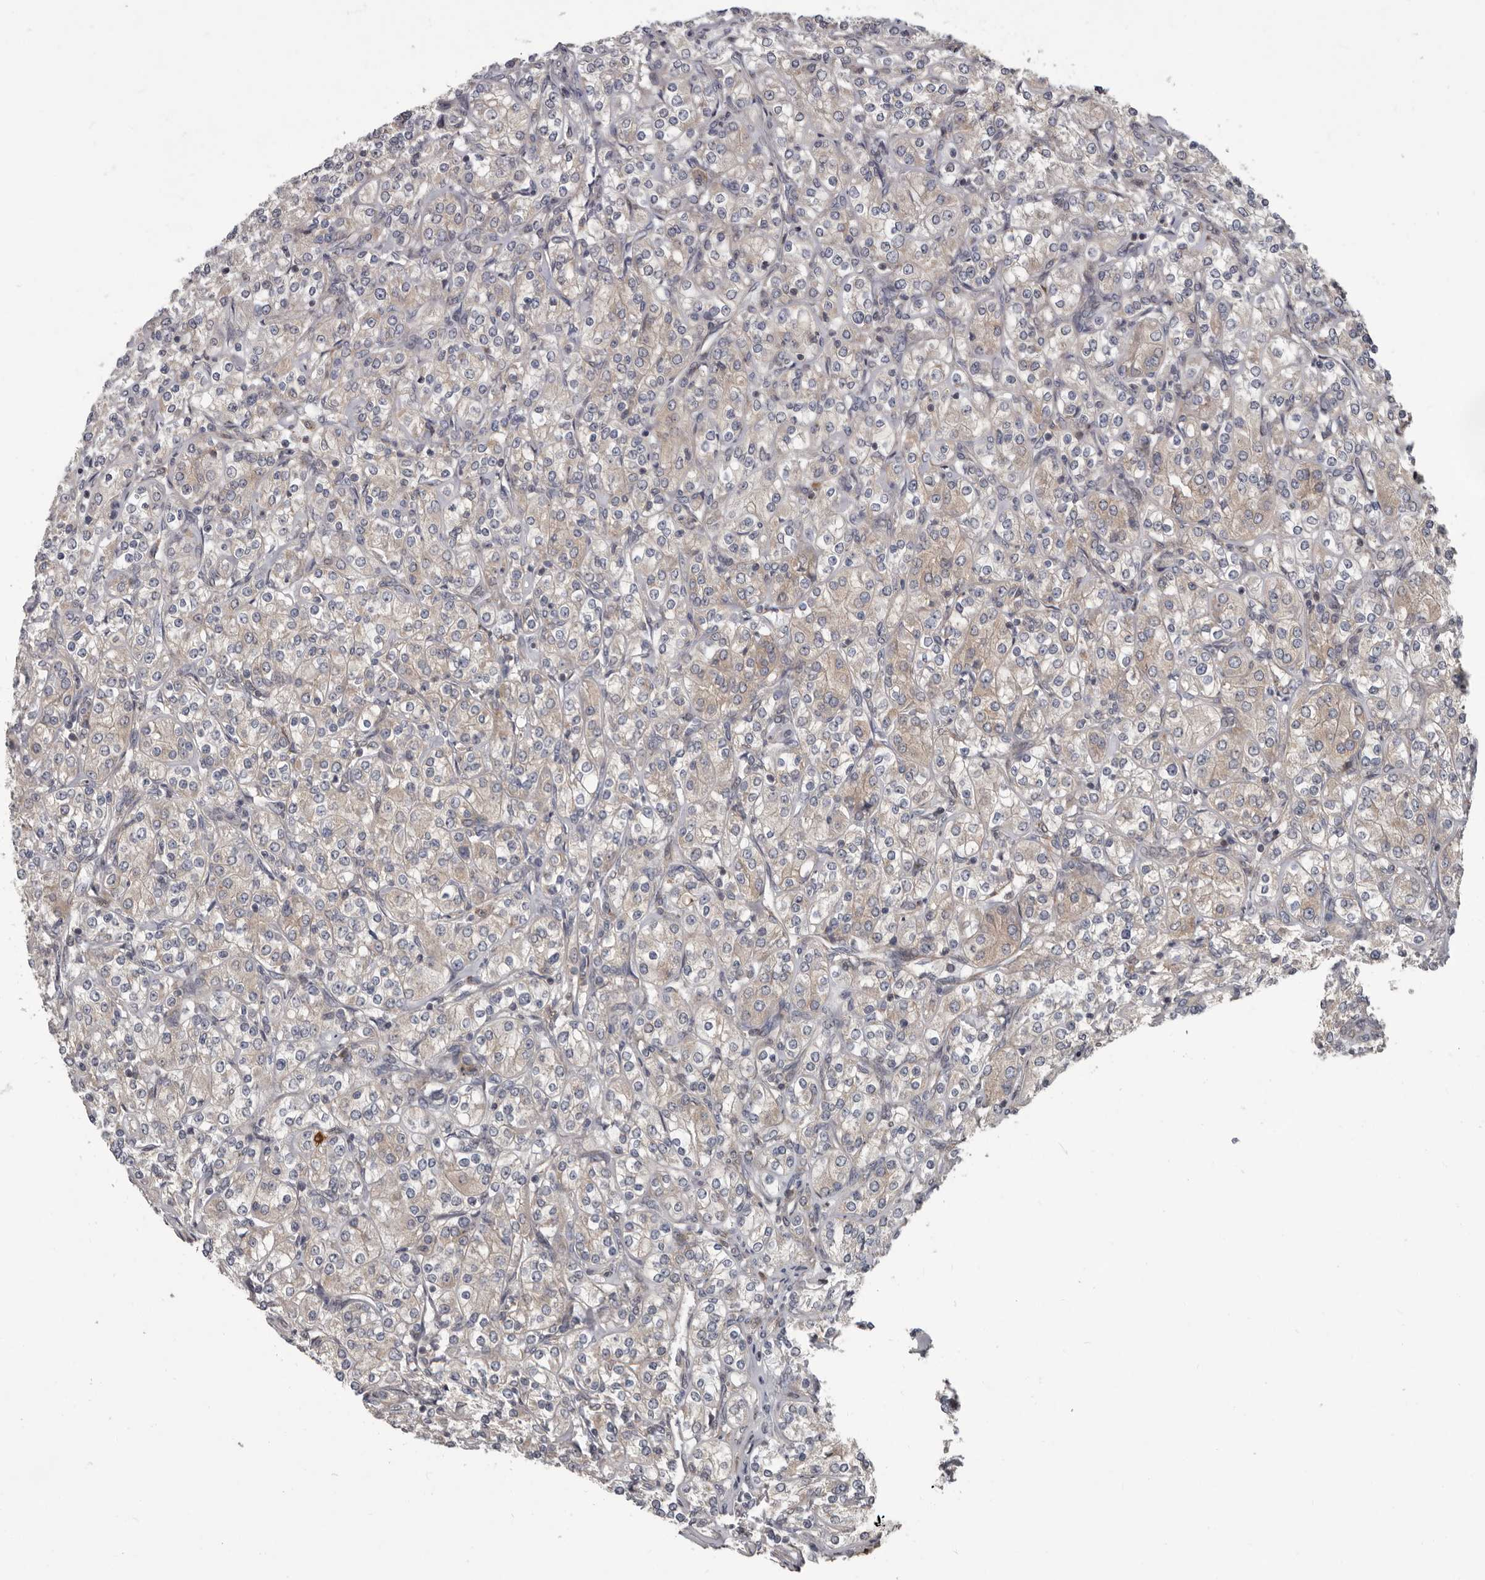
{"staining": {"intensity": "weak", "quantity": "<25%", "location": "cytoplasmic/membranous"}, "tissue": "renal cancer", "cell_type": "Tumor cells", "image_type": "cancer", "snomed": [{"axis": "morphology", "description": "Adenocarcinoma, NOS"}, {"axis": "topography", "description": "Kidney"}], "caption": "Human renal cancer stained for a protein using IHC demonstrates no positivity in tumor cells.", "gene": "FGFR4", "patient": {"sex": "male", "age": 77}}